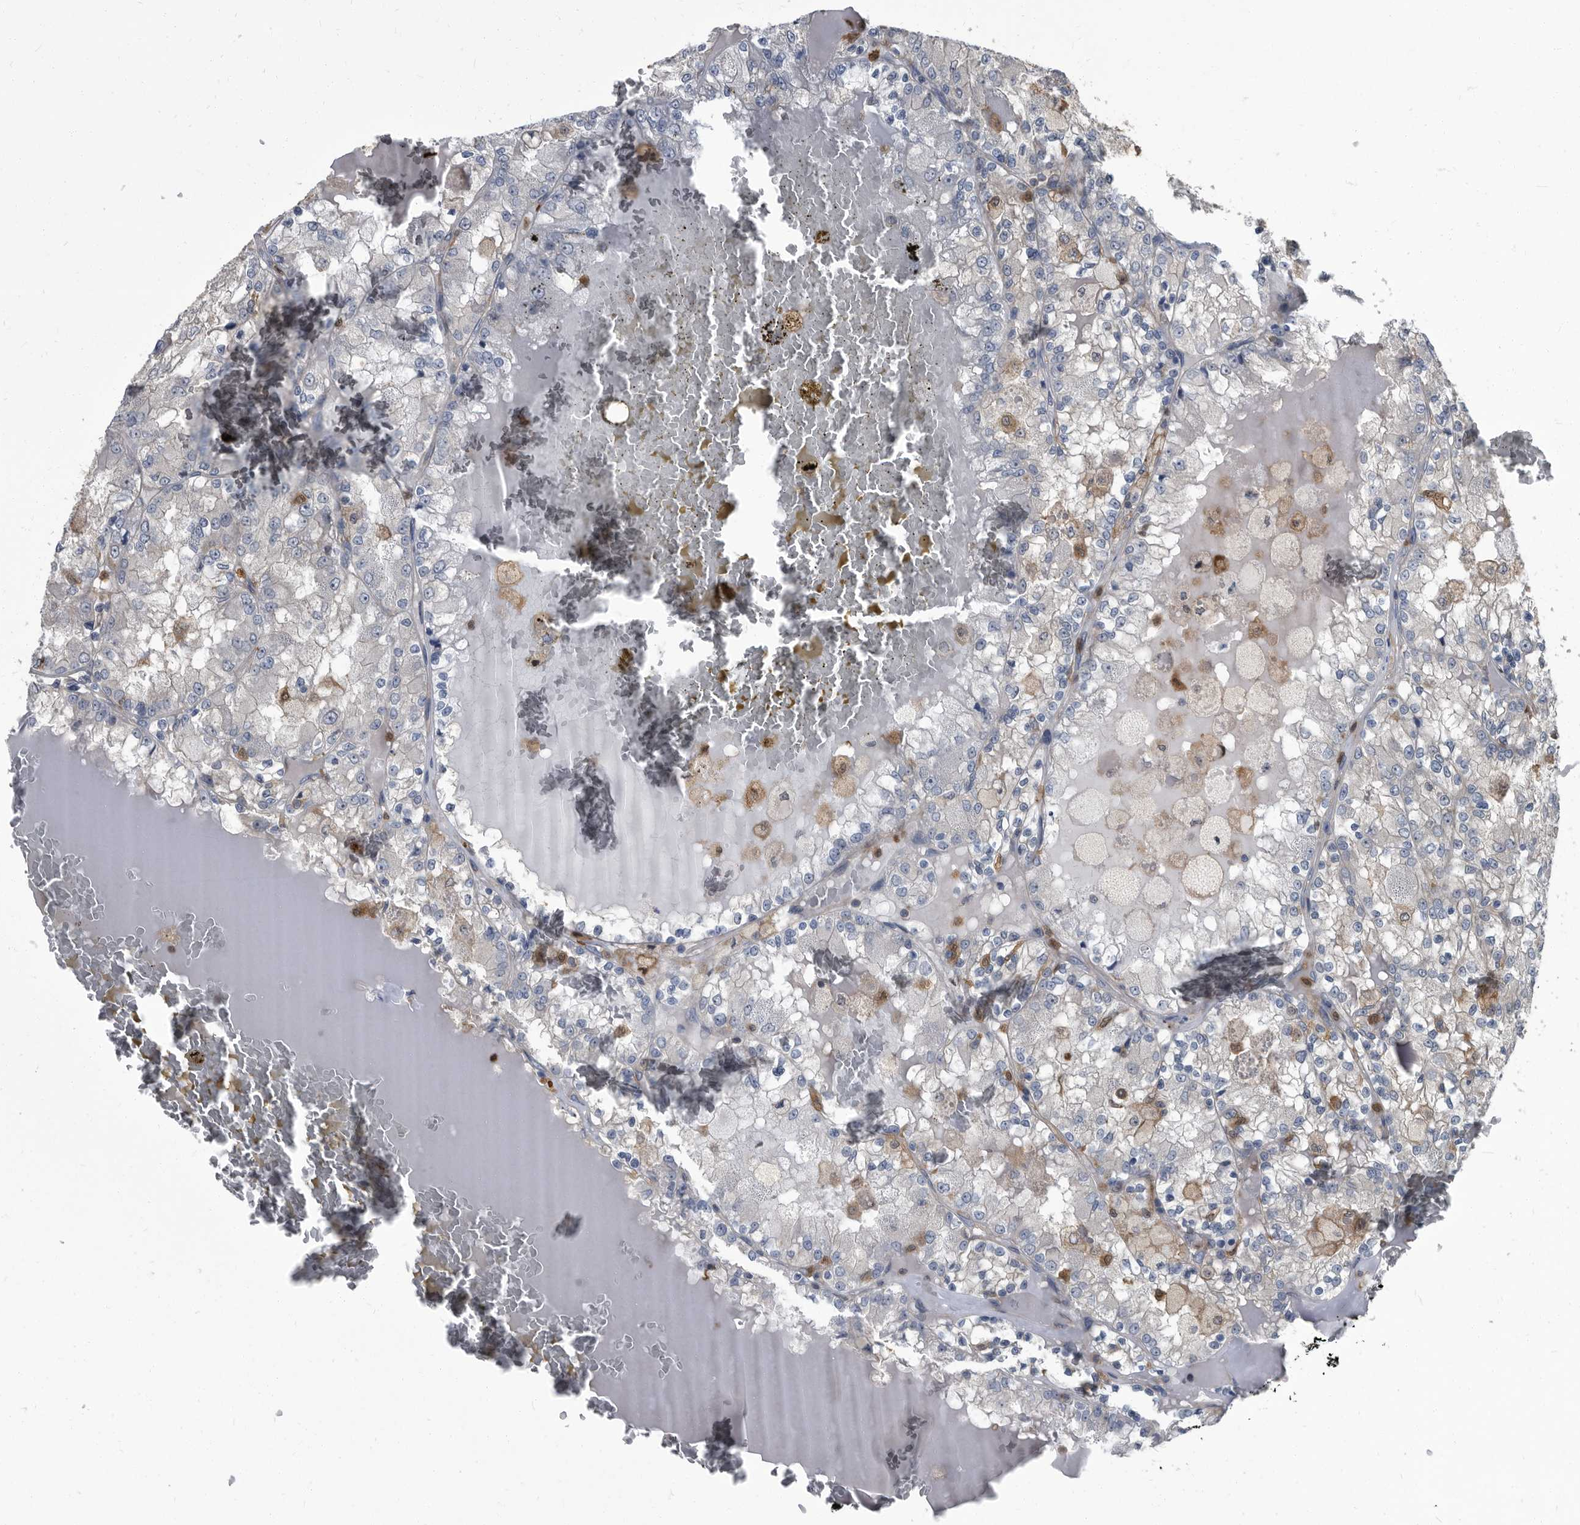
{"staining": {"intensity": "negative", "quantity": "none", "location": "none"}, "tissue": "renal cancer", "cell_type": "Tumor cells", "image_type": "cancer", "snomed": [{"axis": "morphology", "description": "Adenocarcinoma, NOS"}, {"axis": "topography", "description": "Kidney"}], "caption": "Adenocarcinoma (renal) stained for a protein using IHC reveals no staining tumor cells.", "gene": "CDV3", "patient": {"sex": "female", "age": 56}}